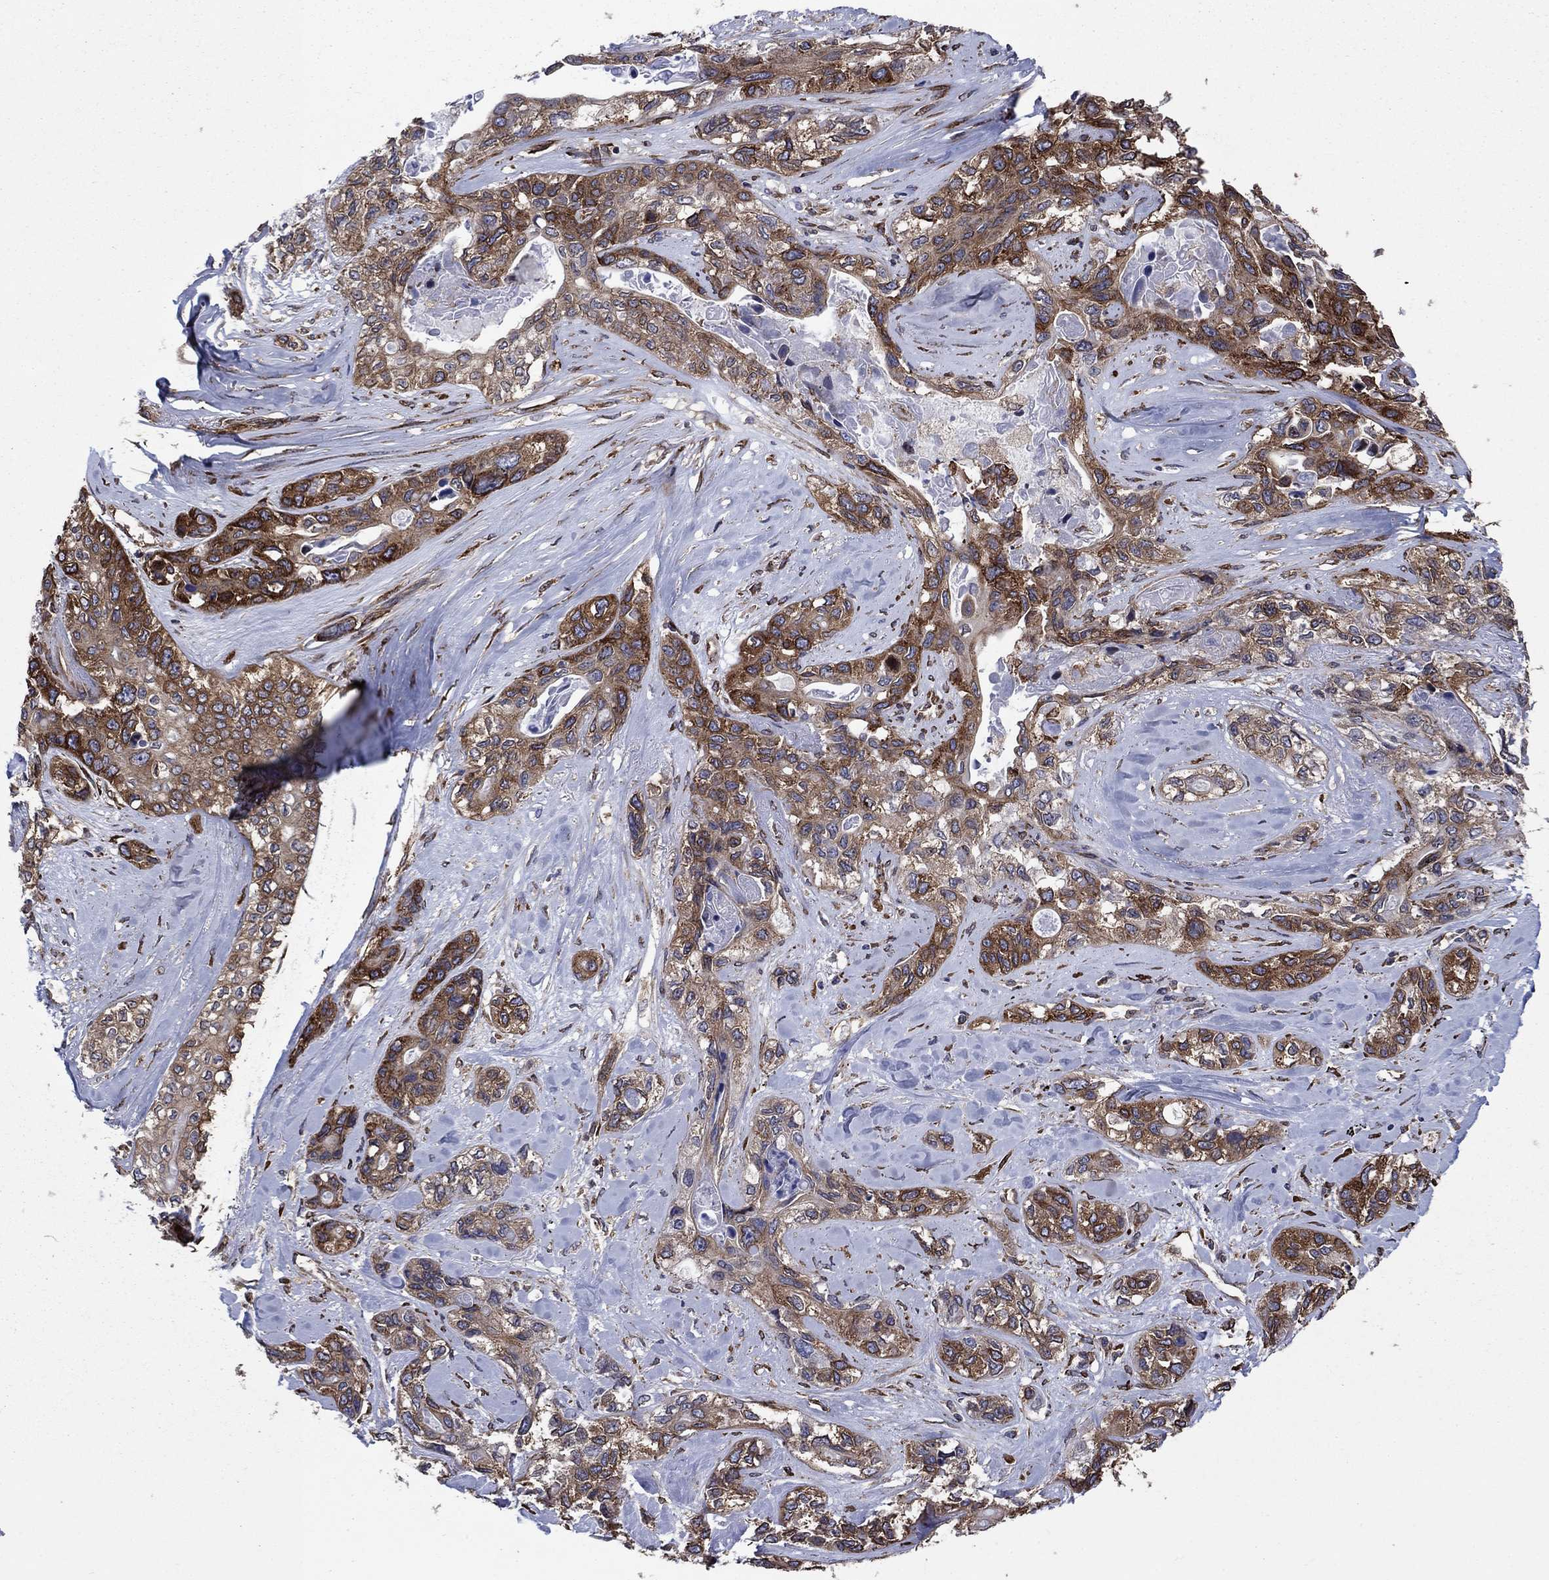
{"staining": {"intensity": "strong", "quantity": "25%-75%", "location": "cytoplasmic/membranous"}, "tissue": "lung cancer", "cell_type": "Tumor cells", "image_type": "cancer", "snomed": [{"axis": "morphology", "description": "Squamous cell carcinoma, NOS"}, {"axis": "topography", "description": "Lung"}], "caption": "Protein positivity by immunohistochemistry shows strong cytoplasmic/membranous staining in approximately 25%-75% of tumor cells in squamous cell carcinoma (lung).", "gene": "YBX1", "patient": {"sex": "female", "age": 70}}